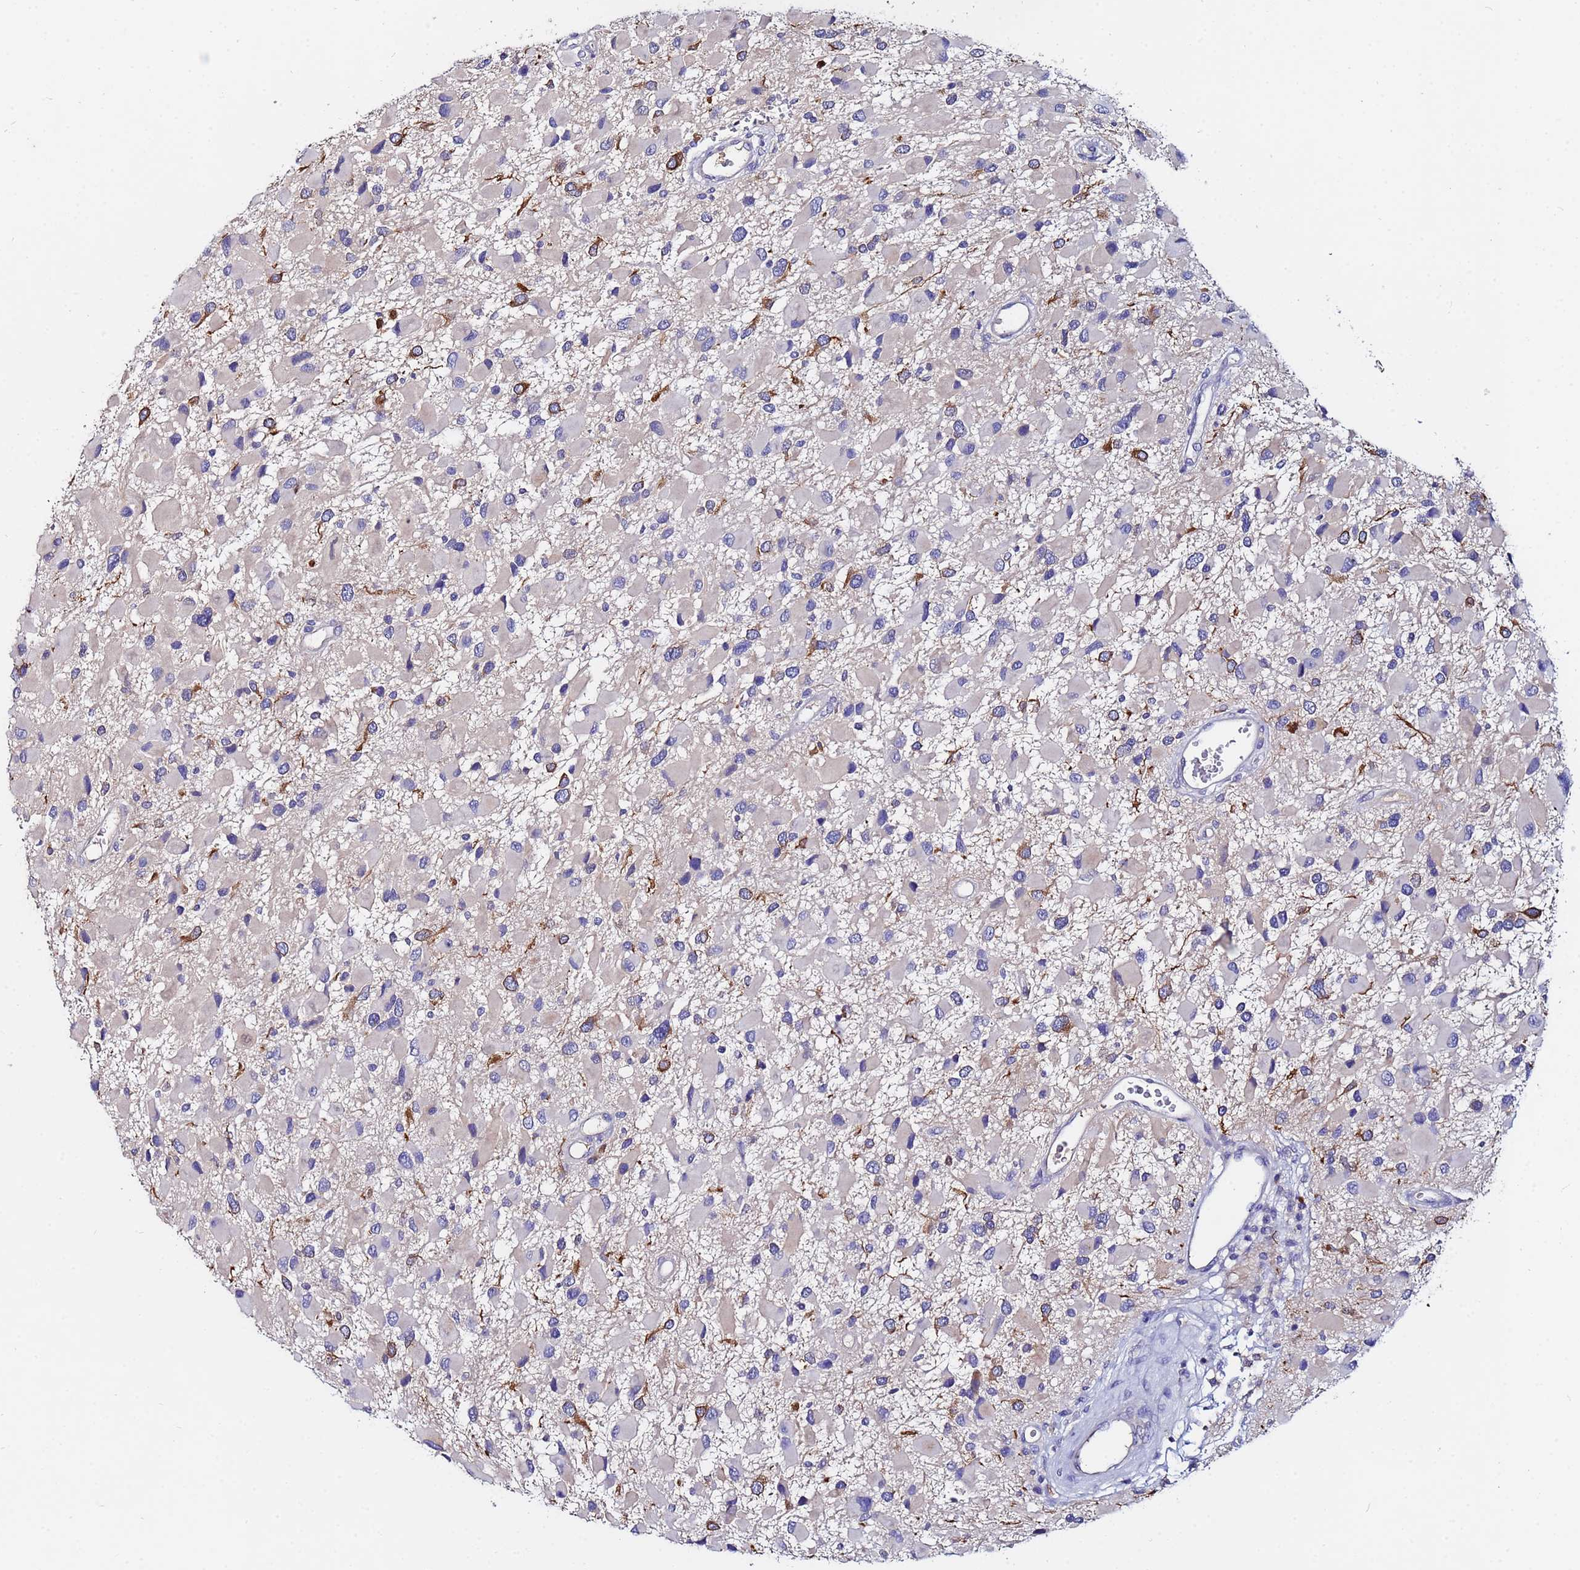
{"staining": {"intensity": "negative", "quantity": "none", "location": "none"}, "tissue": "glioma", "cell_type": "Tumor cells", "image_type": "cancer", "snomed": [{"axis": "morphology", "description": "Glioma, malignant, High grade"}, {"axis": "topography", "description": "Brain"}], "caption": "The IHC image has no significant staining in tumor cells of malignant high-grade glioma tissue. Nuclei are stained in blue.", "gene": "TUBAL3", "patient": {"sex": "male", "age": 53}}